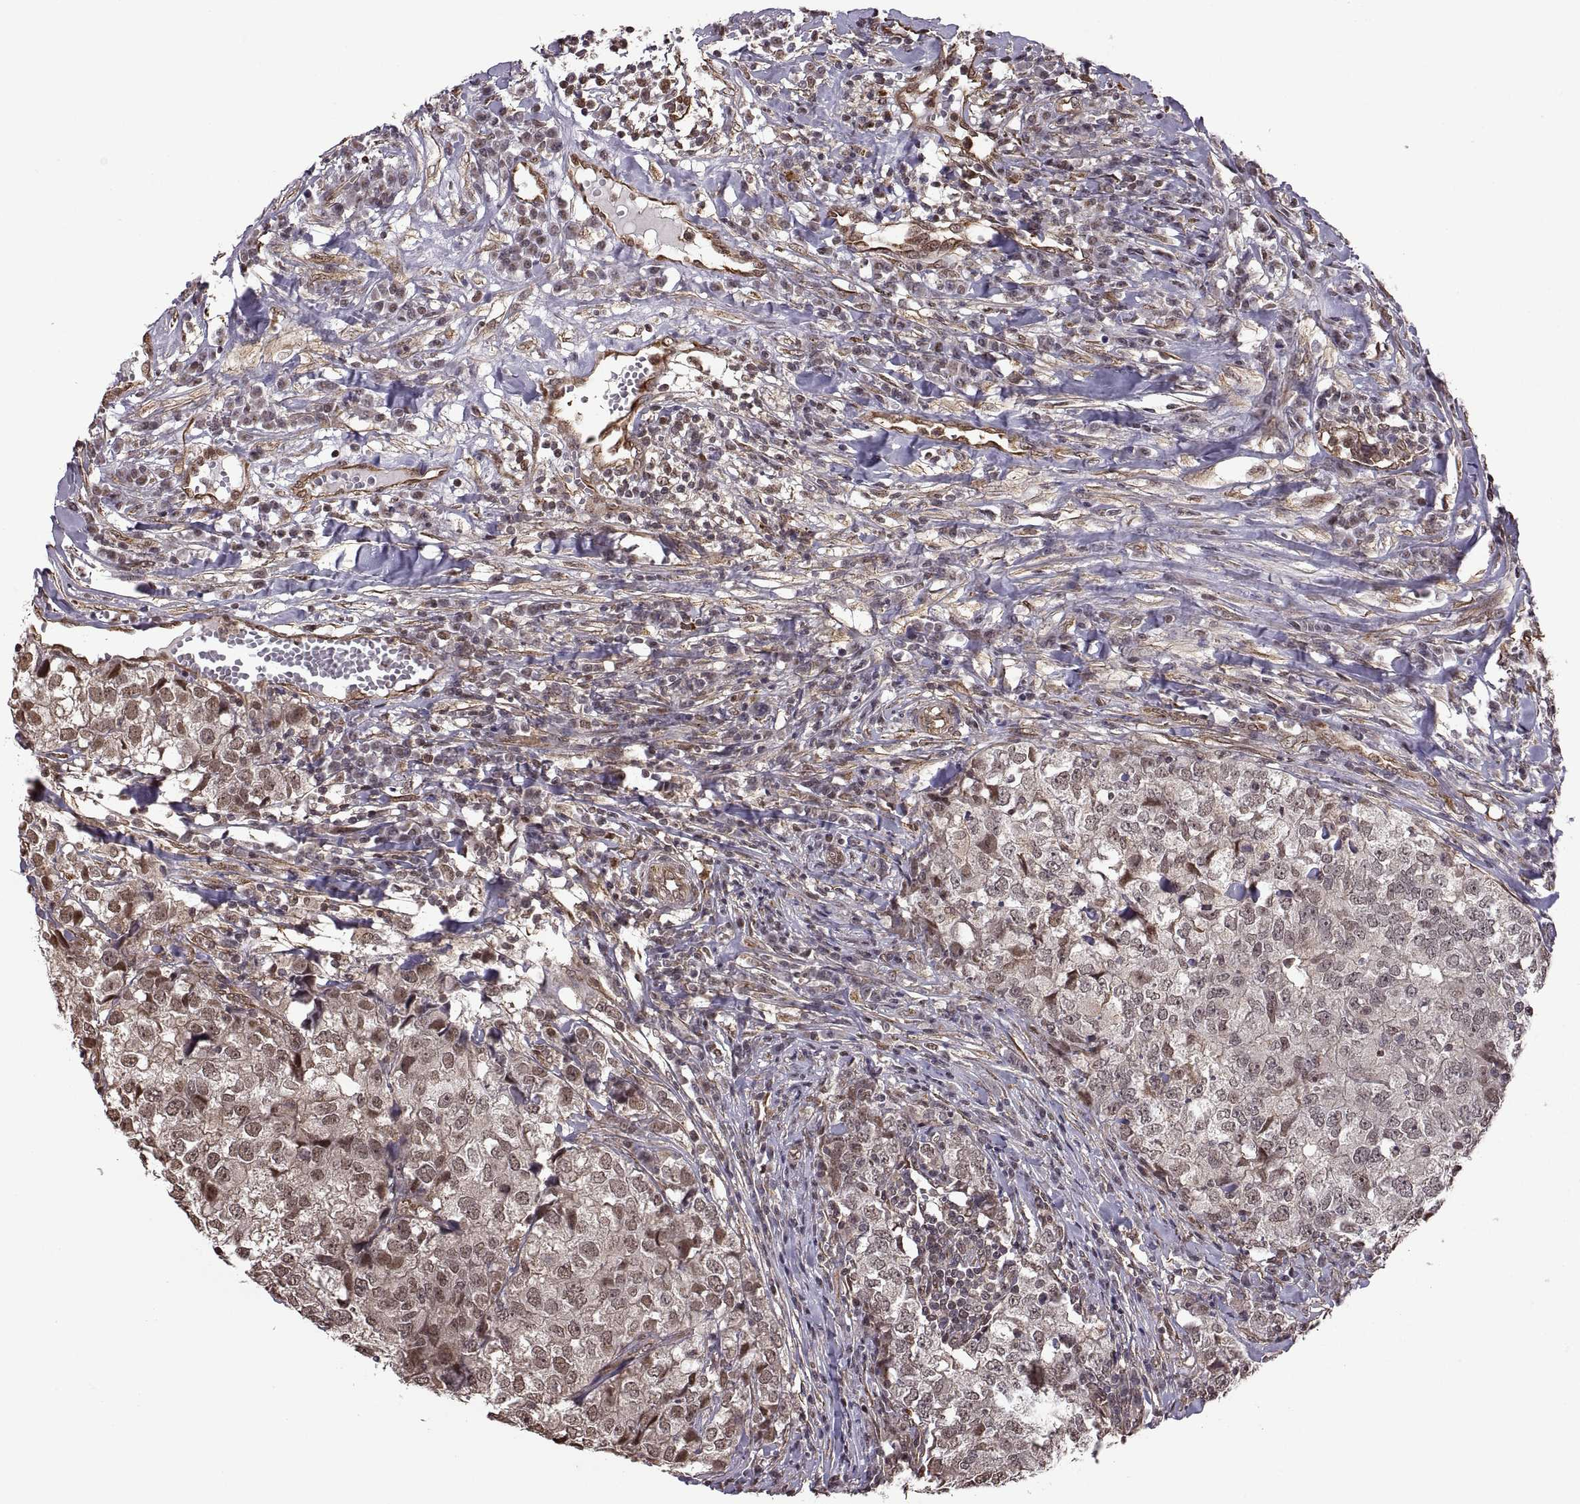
{"staining": {"intensity": "weak", "quantity": "<25%", "location": "nuclear"}, "tissue": "breast cancer", "cell_type": "Tumor cells", "image_type": "cancer", "snomed": [{"axis": "morphology", "description": "Duct carcinoma"}, {"axis": "topography", "description": "Breast"}], "caption": "Histopathology image shows no significant protein positivity in tumor cells of breast cancer.", "gene": "ARRB1", "patient": {"sex": "female", "age": 30}}